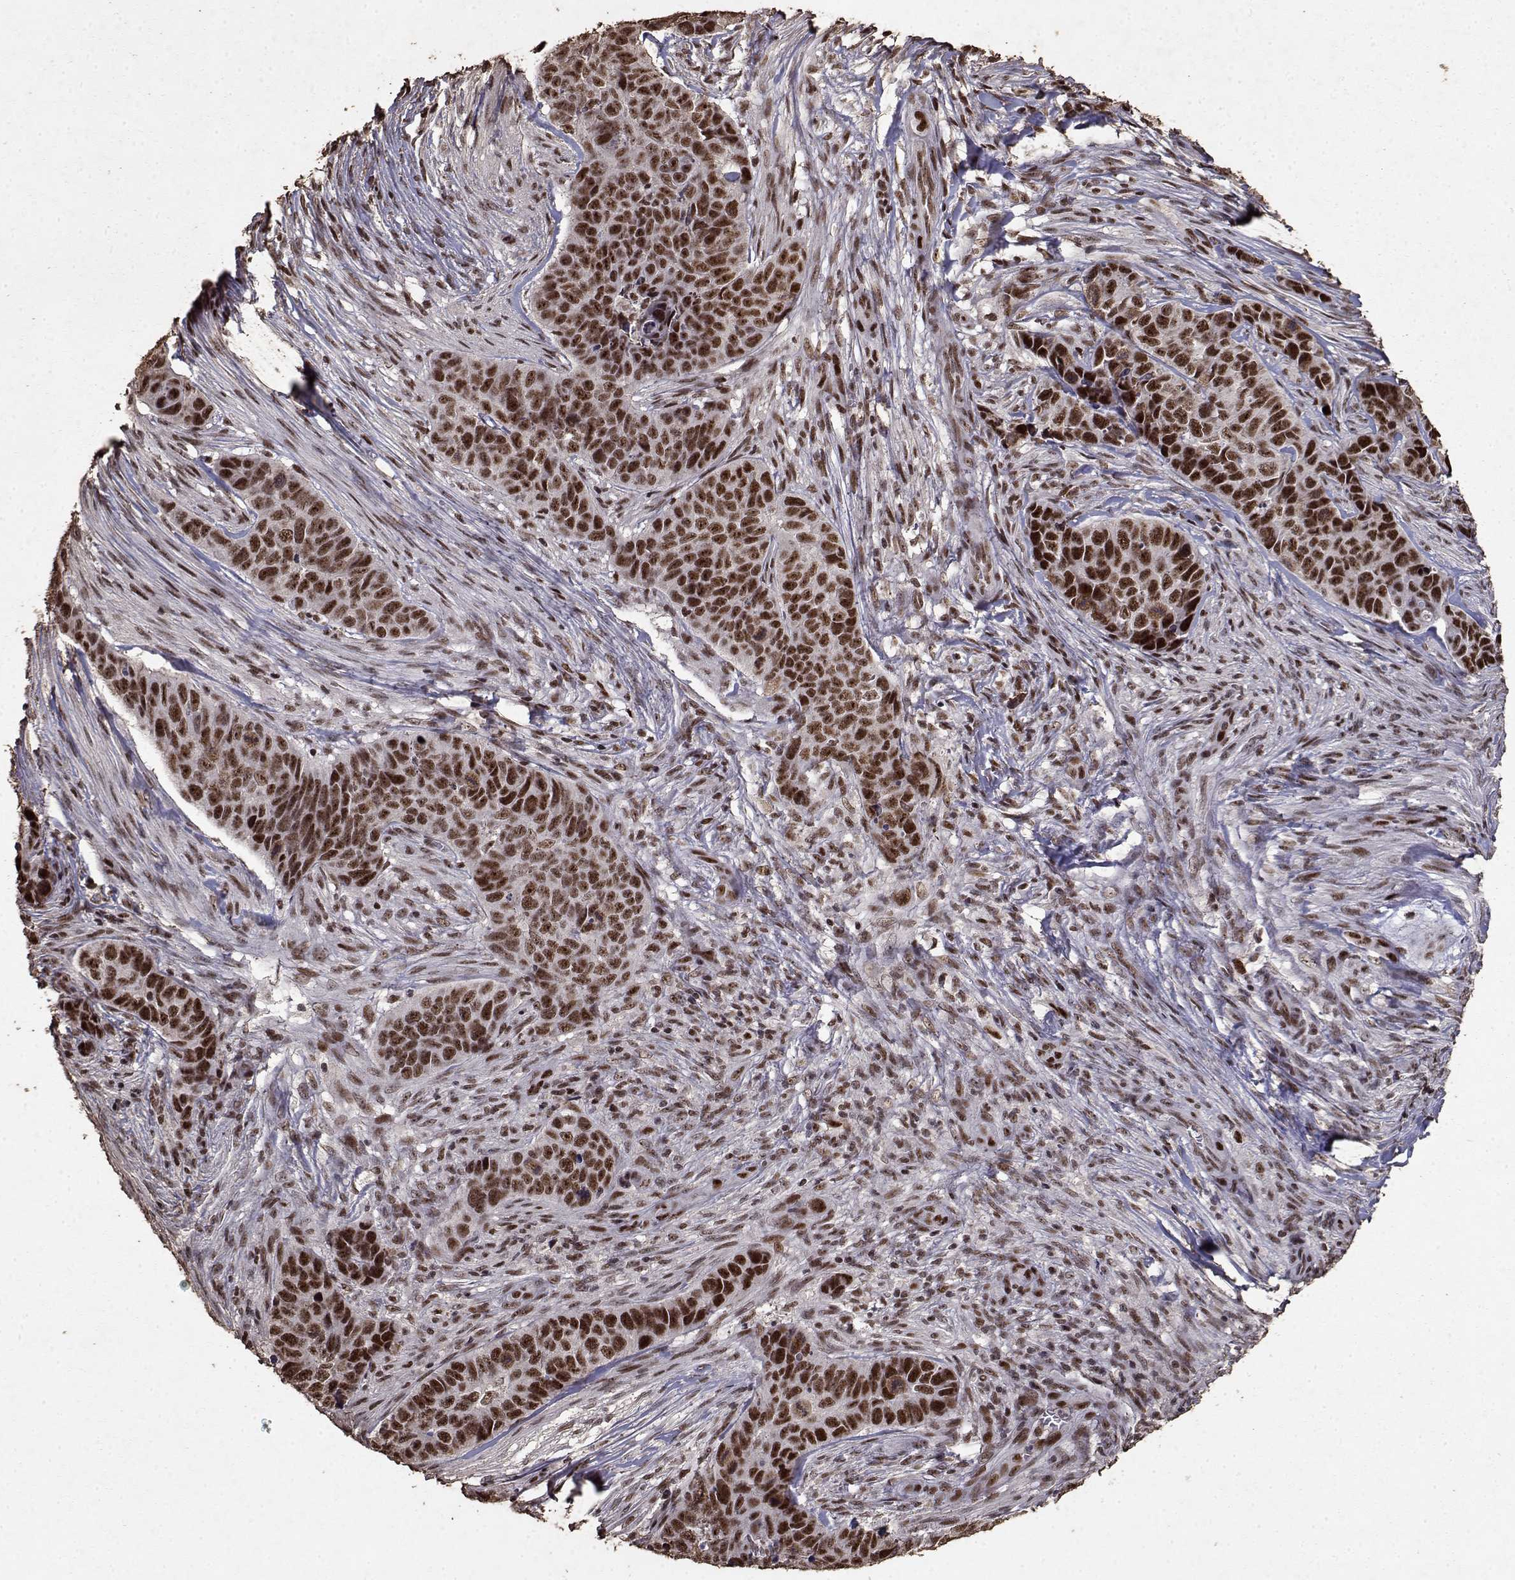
{"staining": {"intensity": "strong", "quantity": ">75%", "location": "nuclear"}, "tissue": "skin cancer", "cell_type": "Tumor cells", "image_type": "cancer", "snomed": [{"axis": "morphology", "description": "Basal cell carcinoma"}, {"axis": "topography", "description": "Skin"}], "caption": "High-power microscopy captured an immunohistochemistry image of basal cell carcinoma (skin), revealing strong nuclear expression in about >75% of tumor cells.", "gene": "TOE1", "patient": {"sex": "female", "age": 82}}